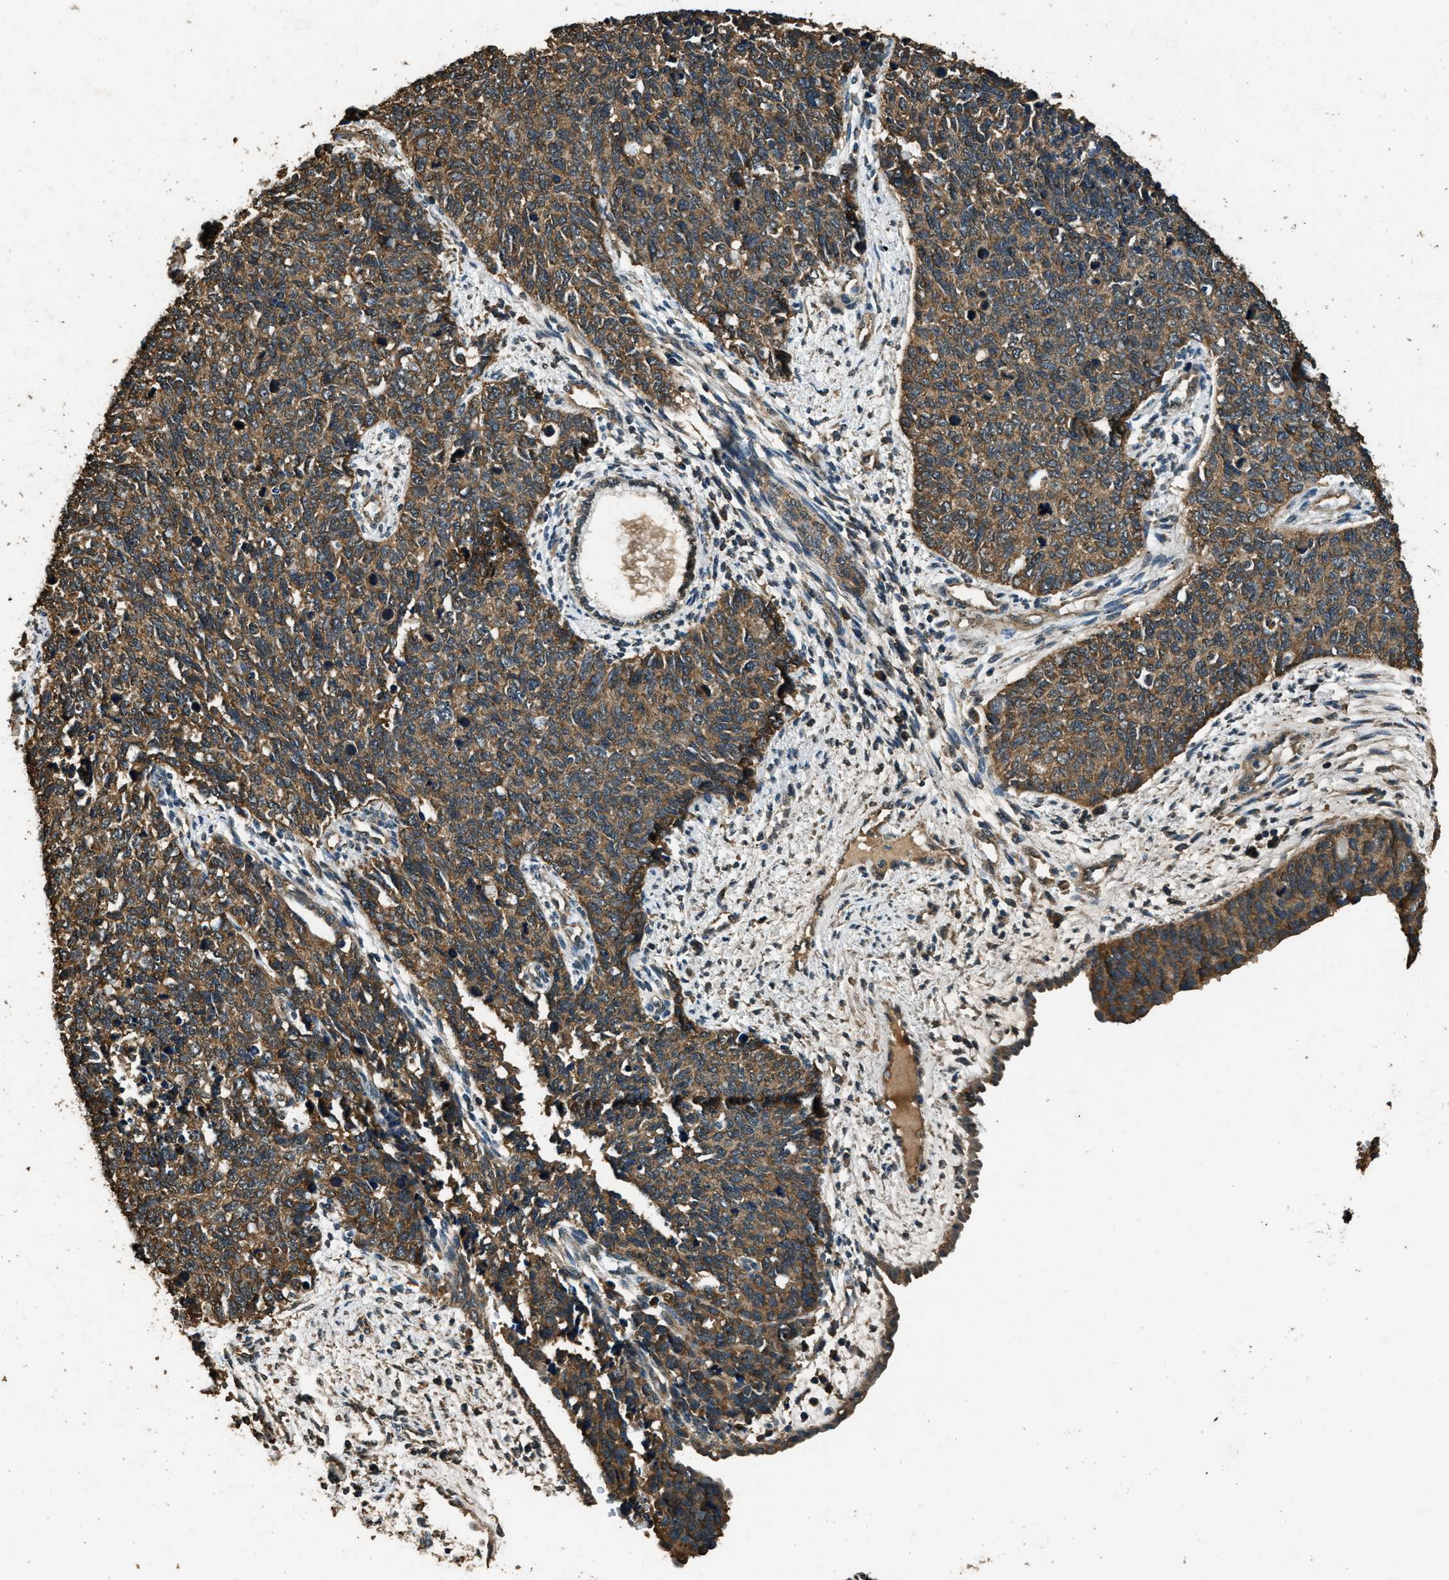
{"staining": {"intensity": "moderate", "quantity": ">75%", "location": "cytoplasmic/membranous"}, "tissue": "cervical cancer", "cell_type": "Tumor cells", "image_type": "cancer", "snomed": [{"axis": "morphology", "description": "Squamous cell carcinoma, NOS"}, {"axis": "topography", "description": "Cervix"}], "caption": "Immunohistochemistry histopathology image of neoplastic tissue: human cervical cancer stained using immunohistochemistry exhibits medium levels of moderate protein expression localized specifically in the cytoplasmic/membranous of tumor cells, appearing as a cytoplasmic/membranous brown color.", "gene": "SALL3", "patient": {"sex": "female", "age": 63}}